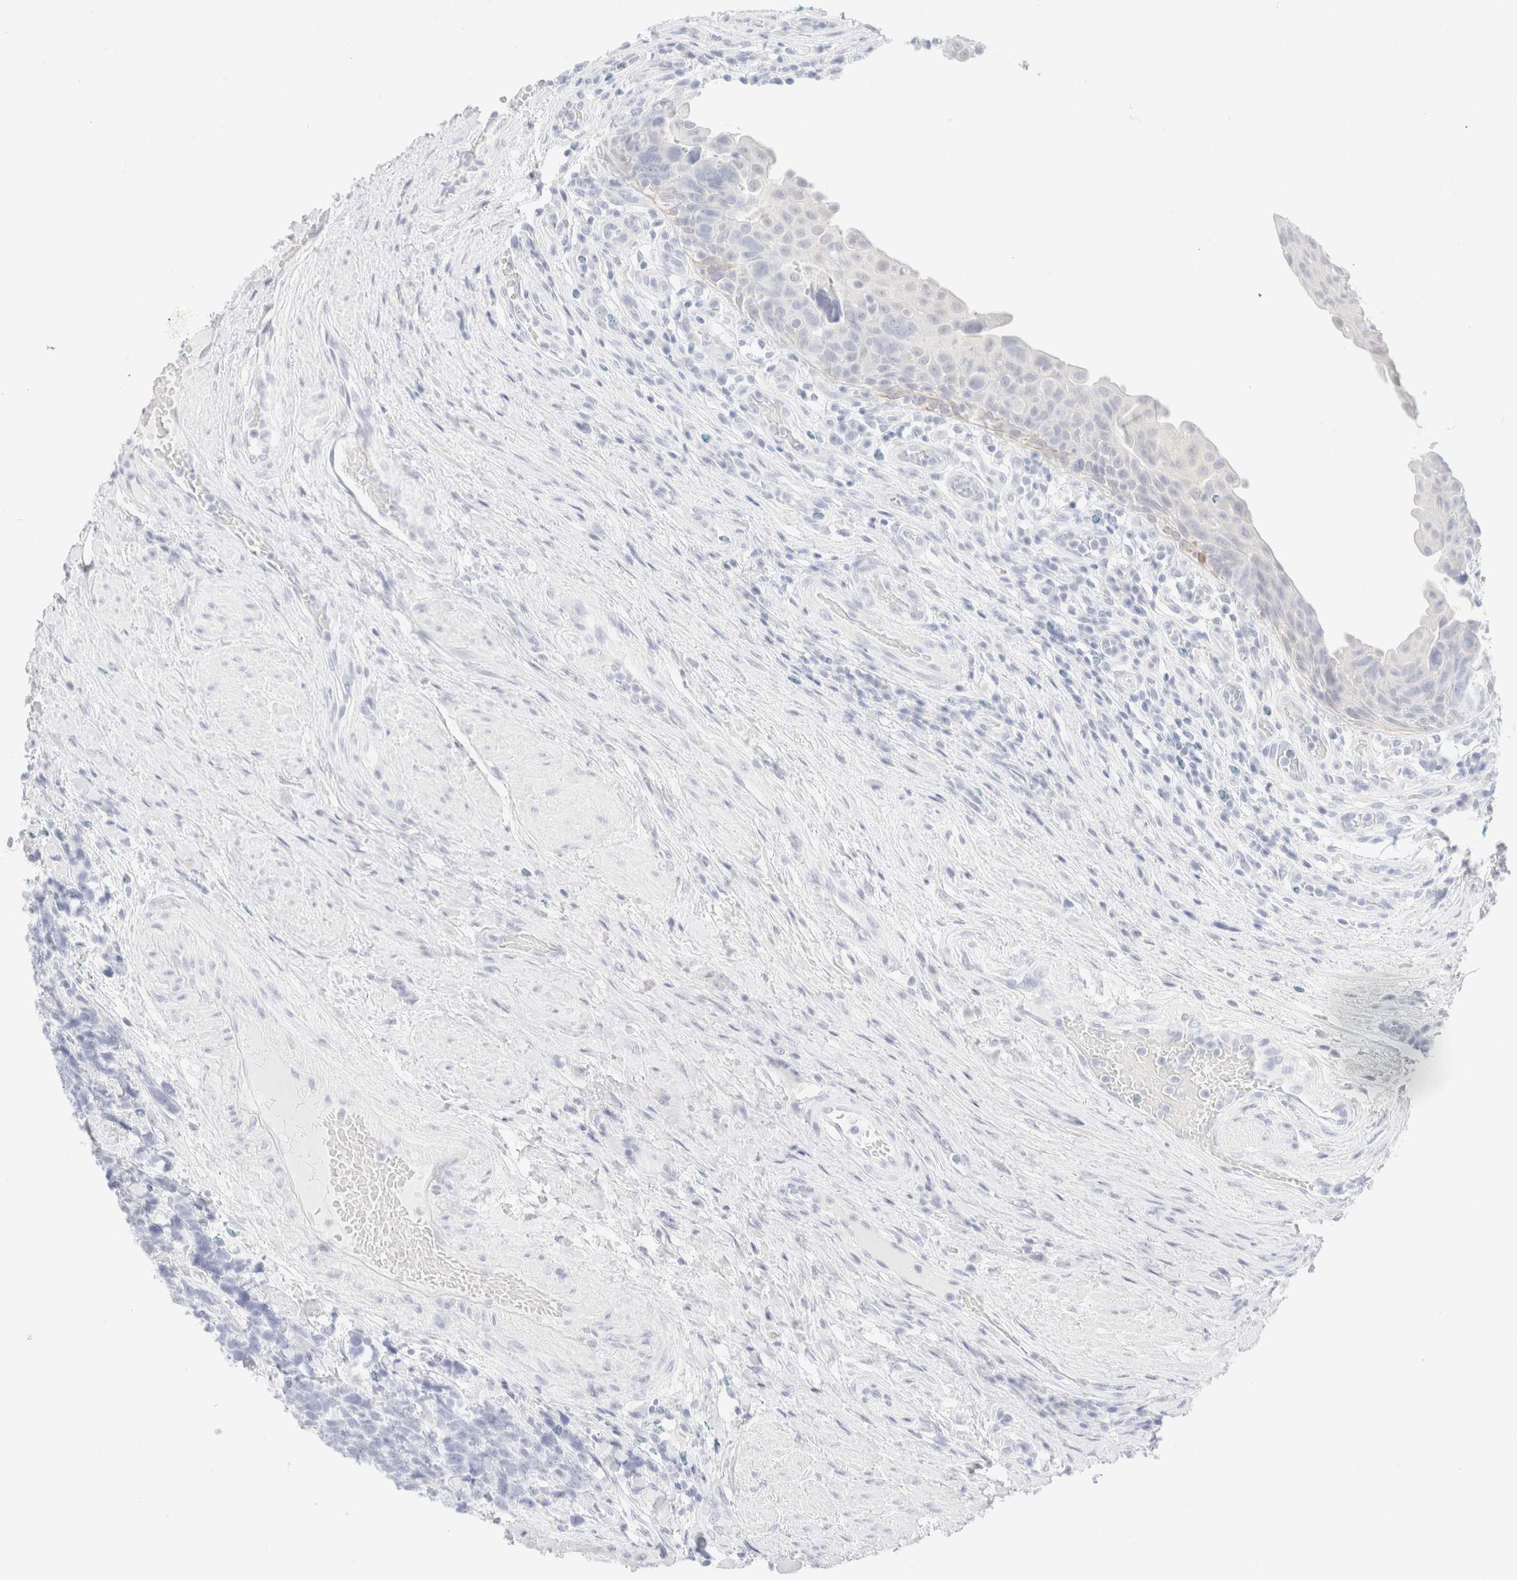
{"staining": {"intensity": "negative", "quantity": "none", "location": "none"}, "tissue": "urothelial cancer", "cell_type": "Tumor cells", "image_type": "cancer", "snomed": [{"axis": "morphology", "description": "Urothelial carcinoma, High grade"}, {"axis": "topography", "description": "Urinary bladder"}], "caption": "Immunohistochemistry of human high-grade urothelial carcinoma exhibits no expression in tumor cells.", "gene": "KRT15", "patient": {"sex": "female", "age": 82}}